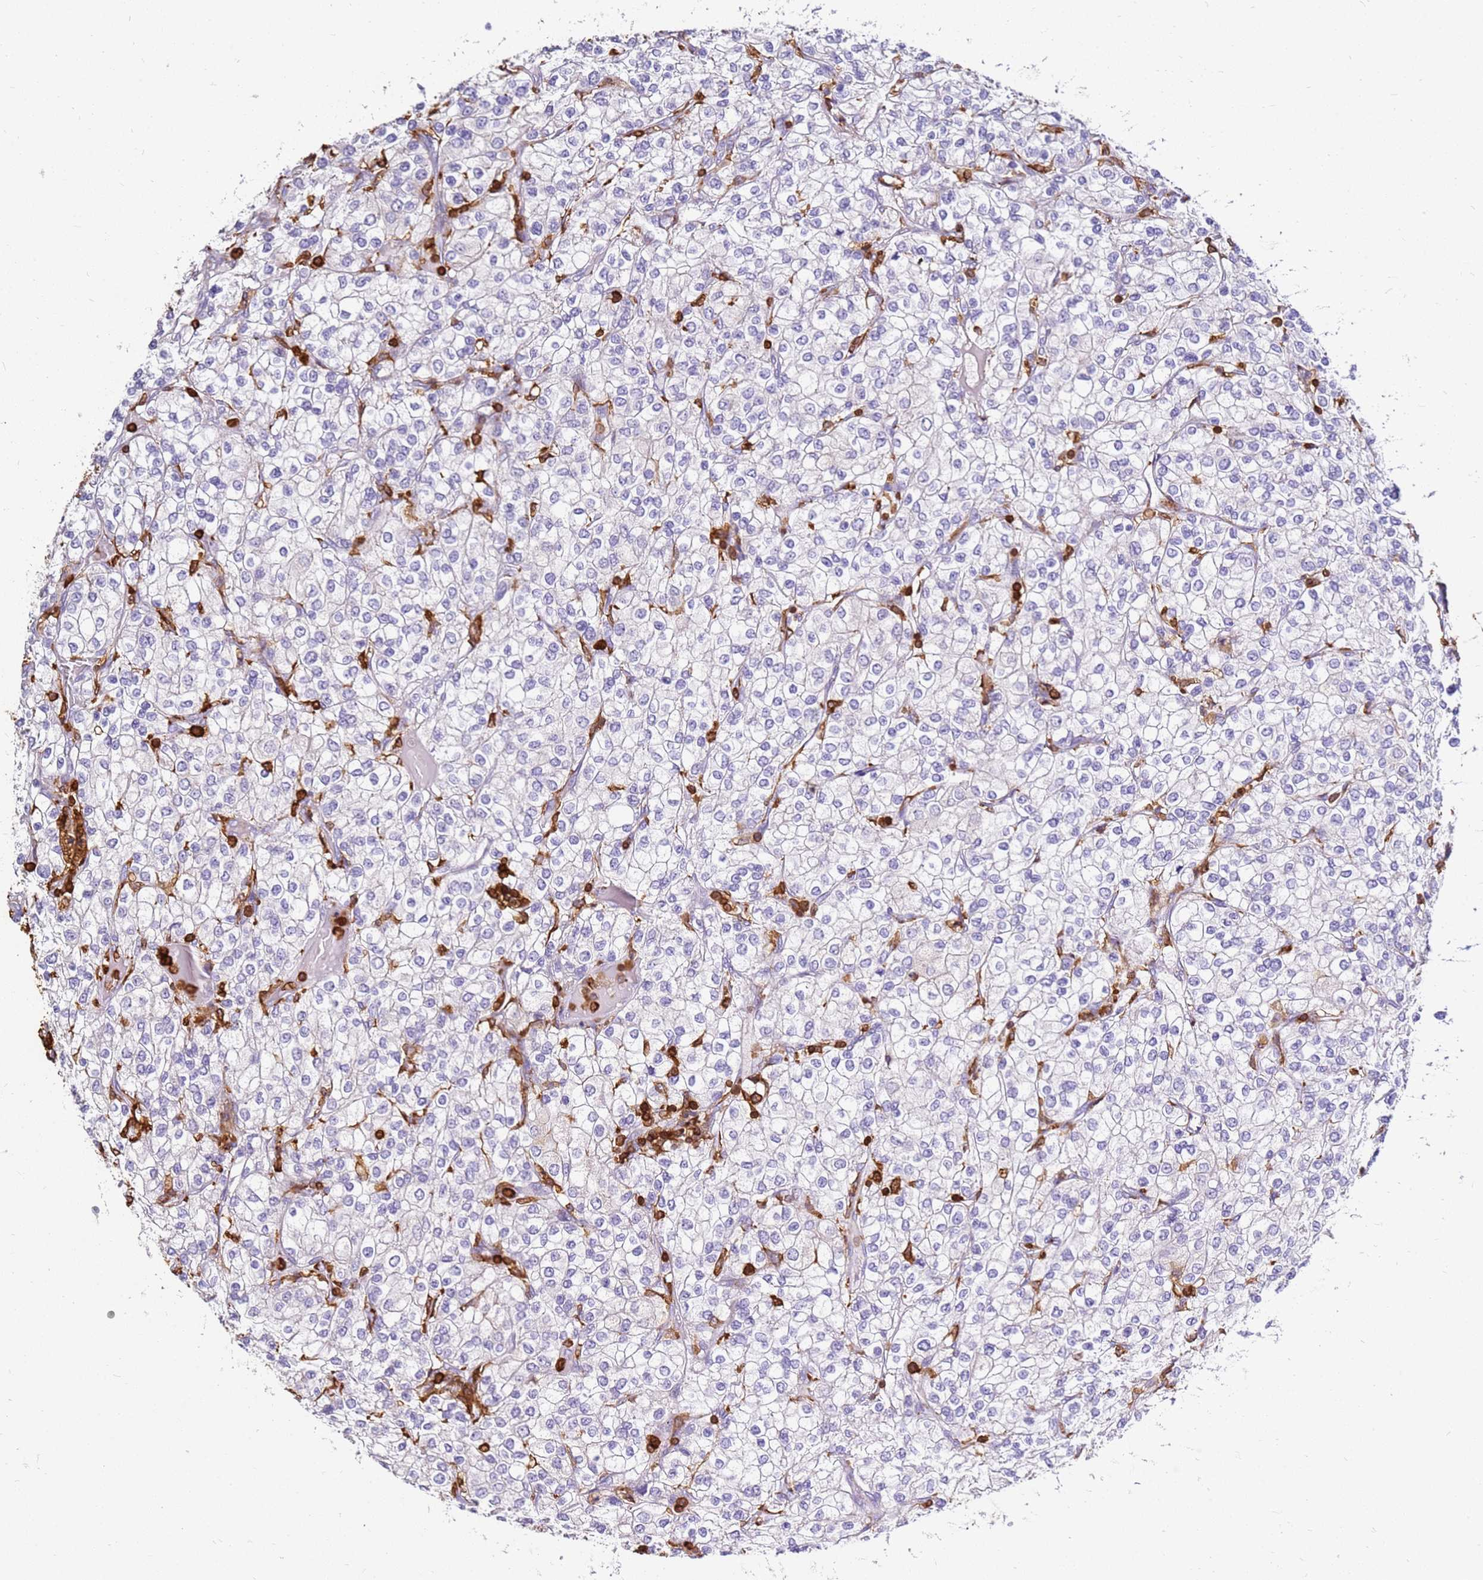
{"staining": {"intensity": "negative", "quantity": "none", "location": "none"}, "tissue": "renal cancer", "cell_type": "Tumor cells", "image_type": "cancer", "snomed": [{"axis": "morphology", "description": "Adenocarcinoma, NOS"}, {"axis": "topography", "description": "Kidney"}], "caption": "Protein analysis of adenocarcinoma (renal) reveals no significant positivity in tumor cells.", "gene": "CORO1A", "patient": {"sex": "male", "age": 80}}